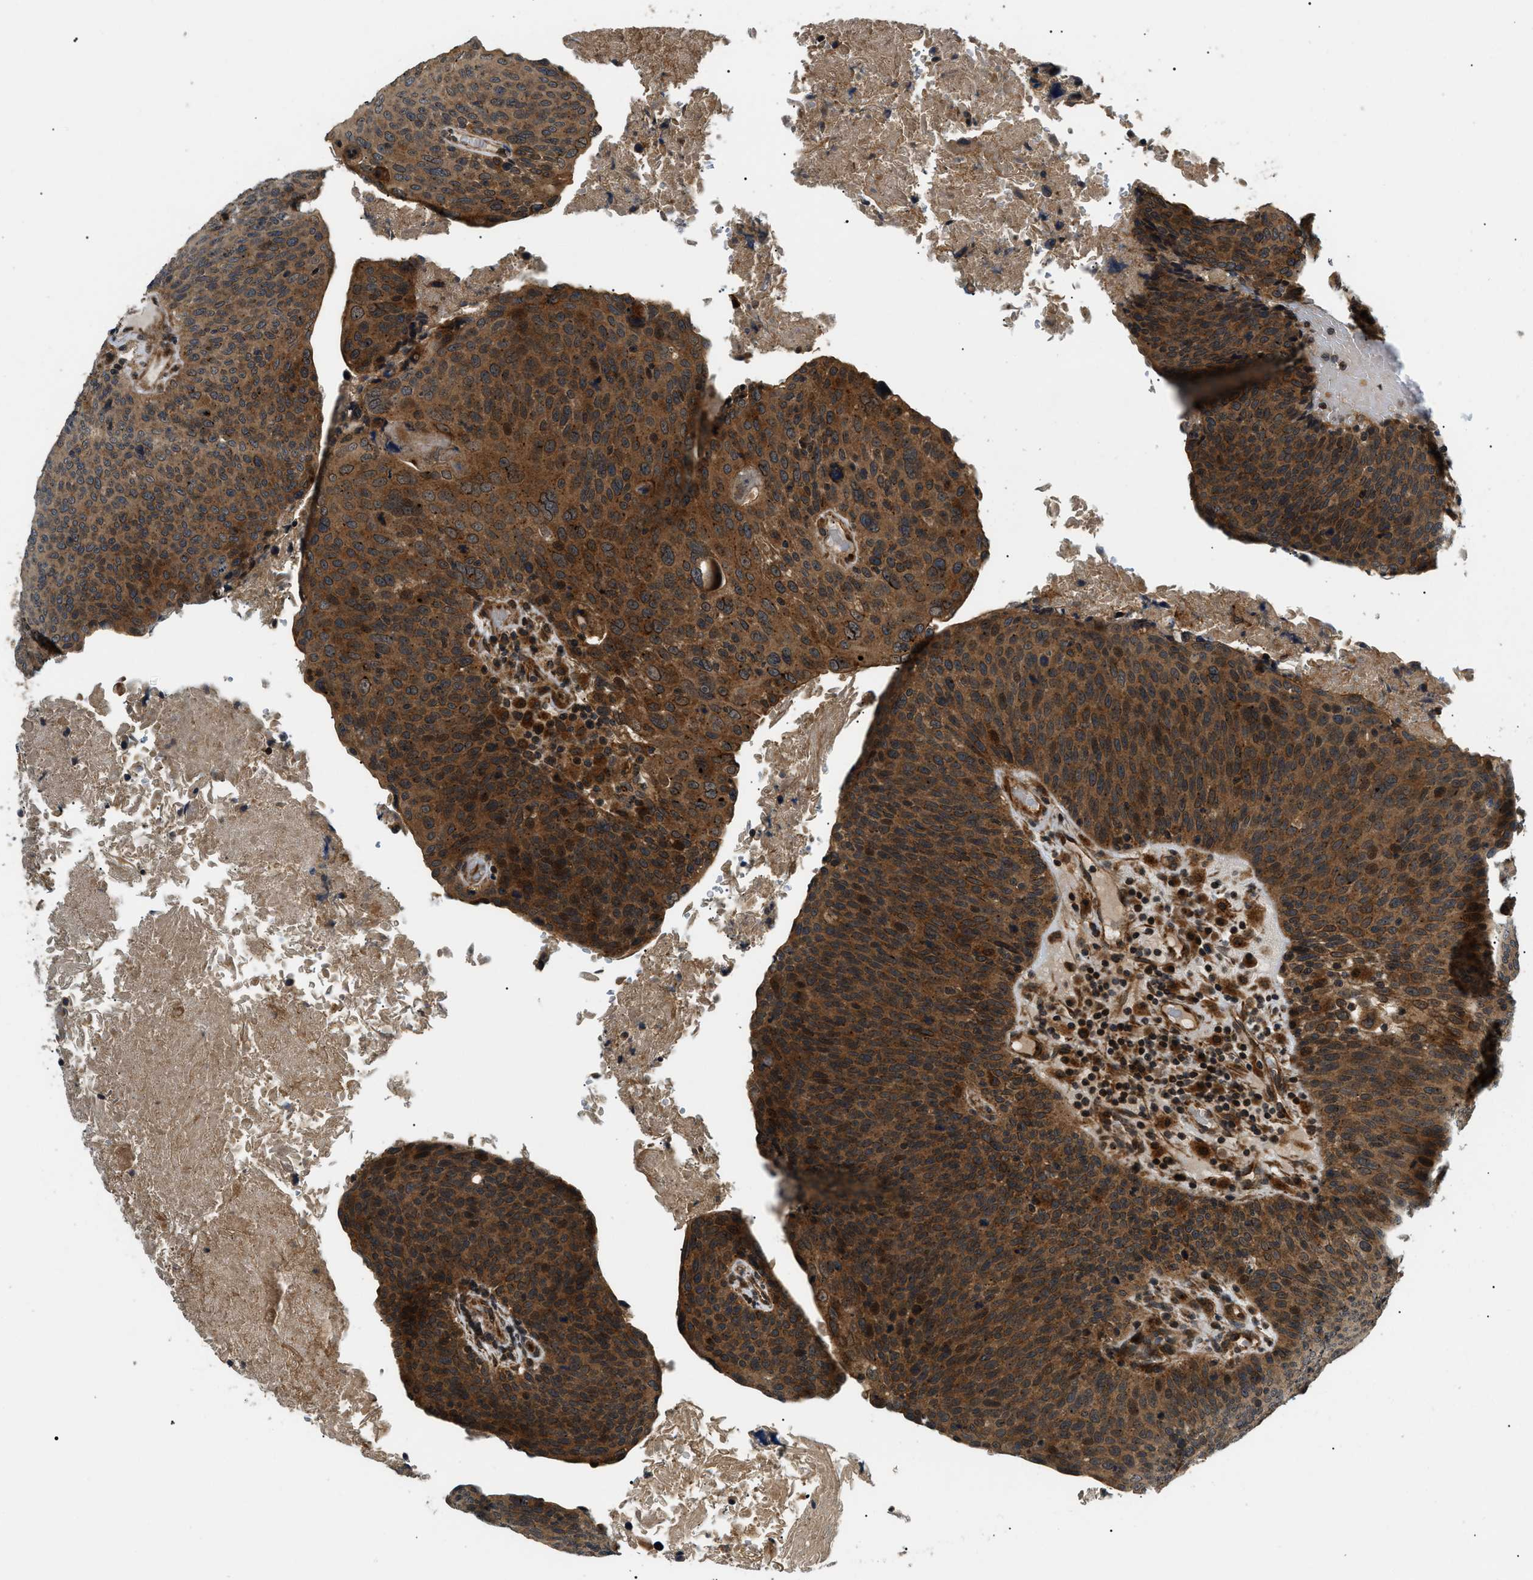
{"staining": {"intensity": "strong", "quantity": ">75%", "location": "cytoplasmic/membranous"}, "tissue": "head and neck cancer", "cell_type": "Tumor cells", "image_type": "cancer", "snomed": [{"axis": "morphology", "description": "Squamous cell carcinoma, NOS"}, {"axis": "morphology", "description": "Squamous cell carcinoma, metastatic, NOS"}, {"axis": "topography", "description": "Lymph node"}, {"axis": "topography", "description": "Head-Neck"}], "caption": "Squamous cell carcinoma (head and neck) stained with IHC exhibits strong cytoplasmic/membranous expression in about >75% of tumor cells. The staining was performed using DAB to visualize the protein expression in brown, while the nuclei were stained in blue with hematoxylin (Magnification: 20x).", "gene": "ATP6AP1", "patient": {"sex": "male", "age": 62}}